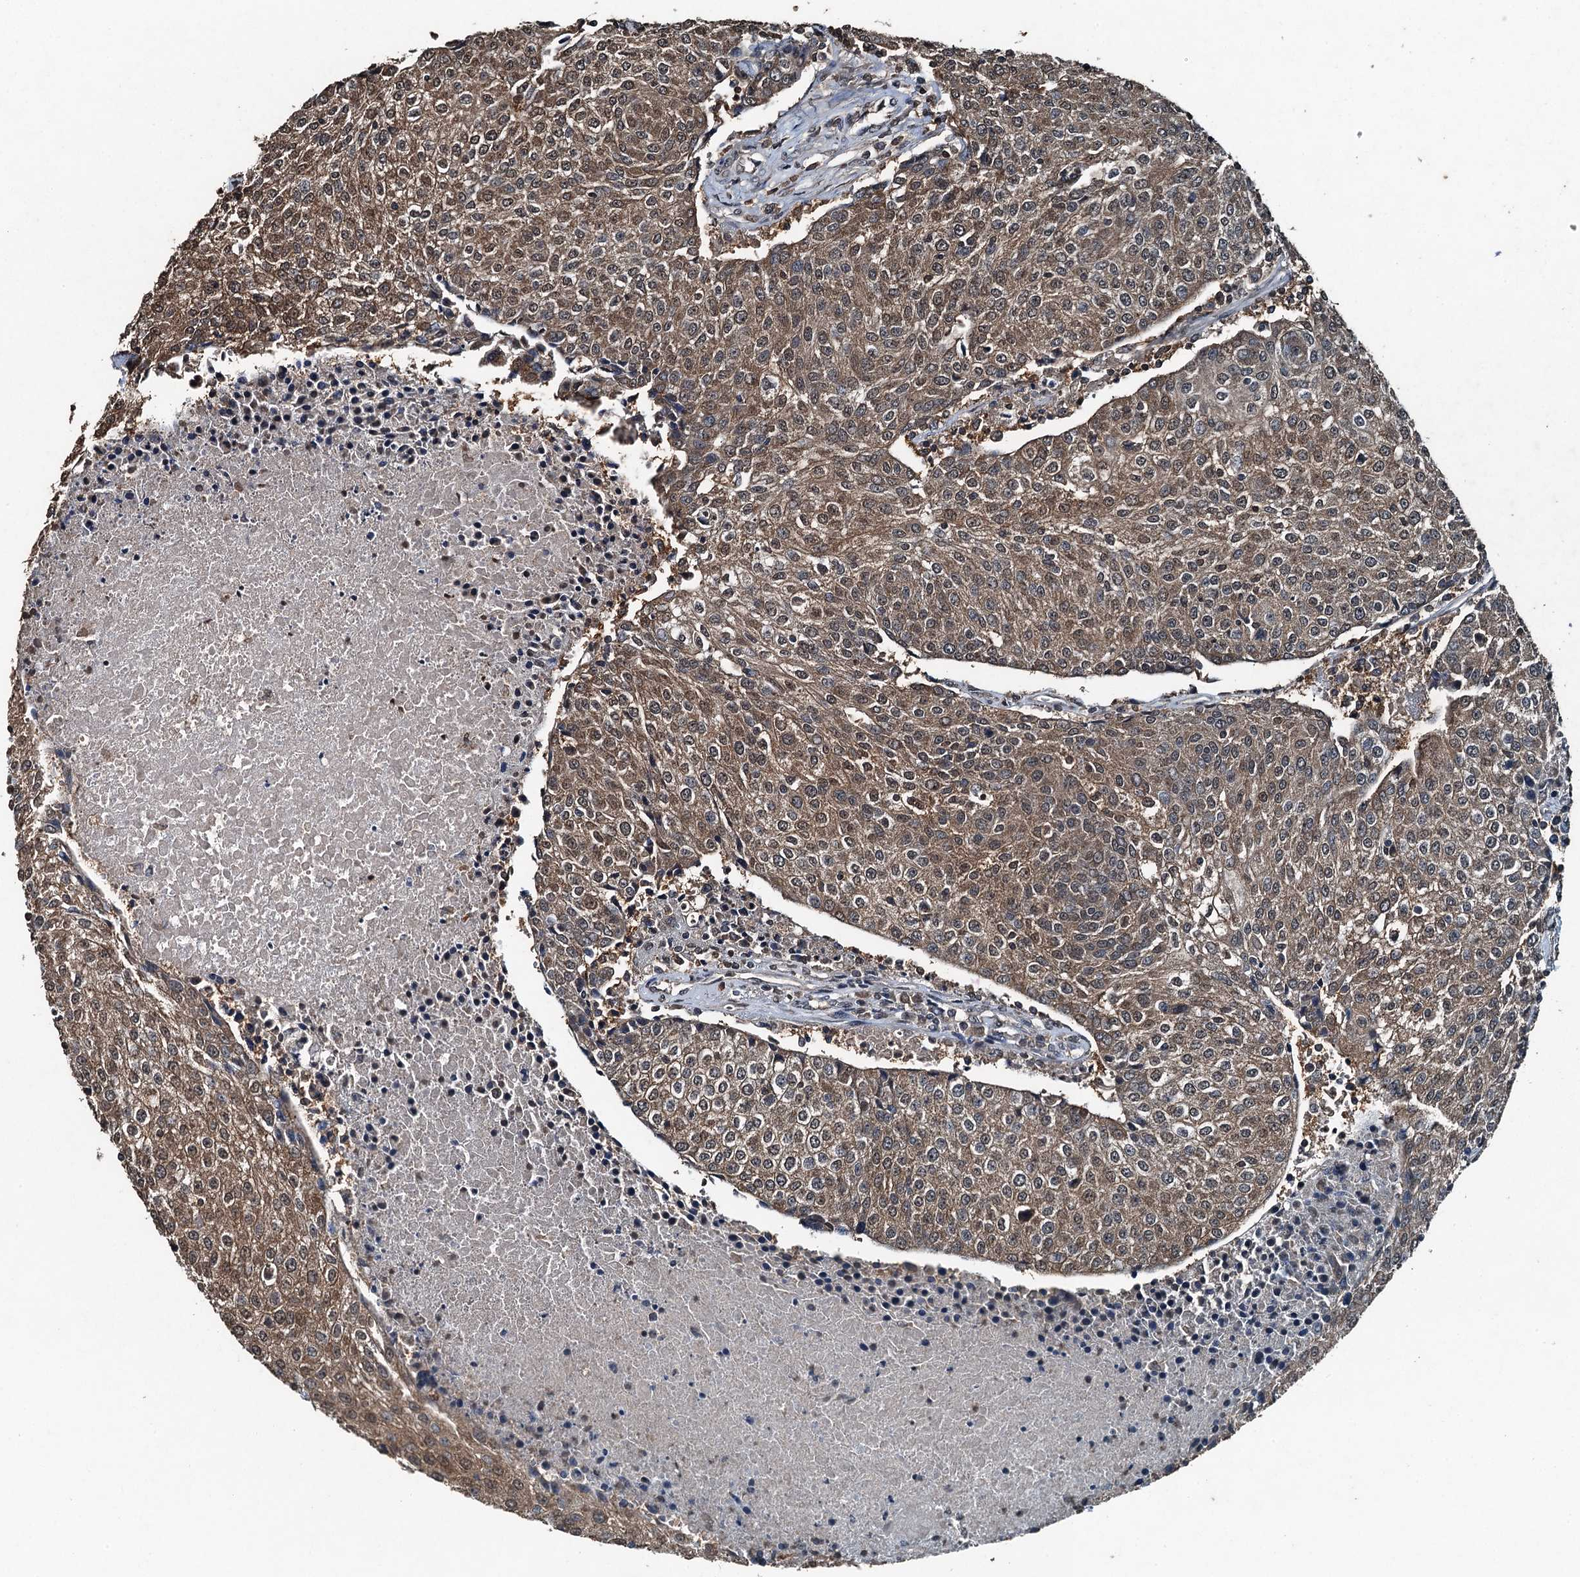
{"staining": {"intensity": "moderate", "quantity": "25%-75%", "location": "cytoplasmic/membranous"}, "tissue": "urothelial cancer", "cell_type": "Tumor cells", "image_type": "cancer", "snomed": [{"axis": "morphology", "description": "Urothelial carcinoma, High grade"}, {"axis": "topography", "description": "Urinary bladder"}], "caption": "Tumor cells show medium levels of moderate cytoplasmic/membranous expression in about 25%-75% of cells in human urothelial cancer.", "gene": "TCTN1", "patient": {"sex": "female", "age": 85}}